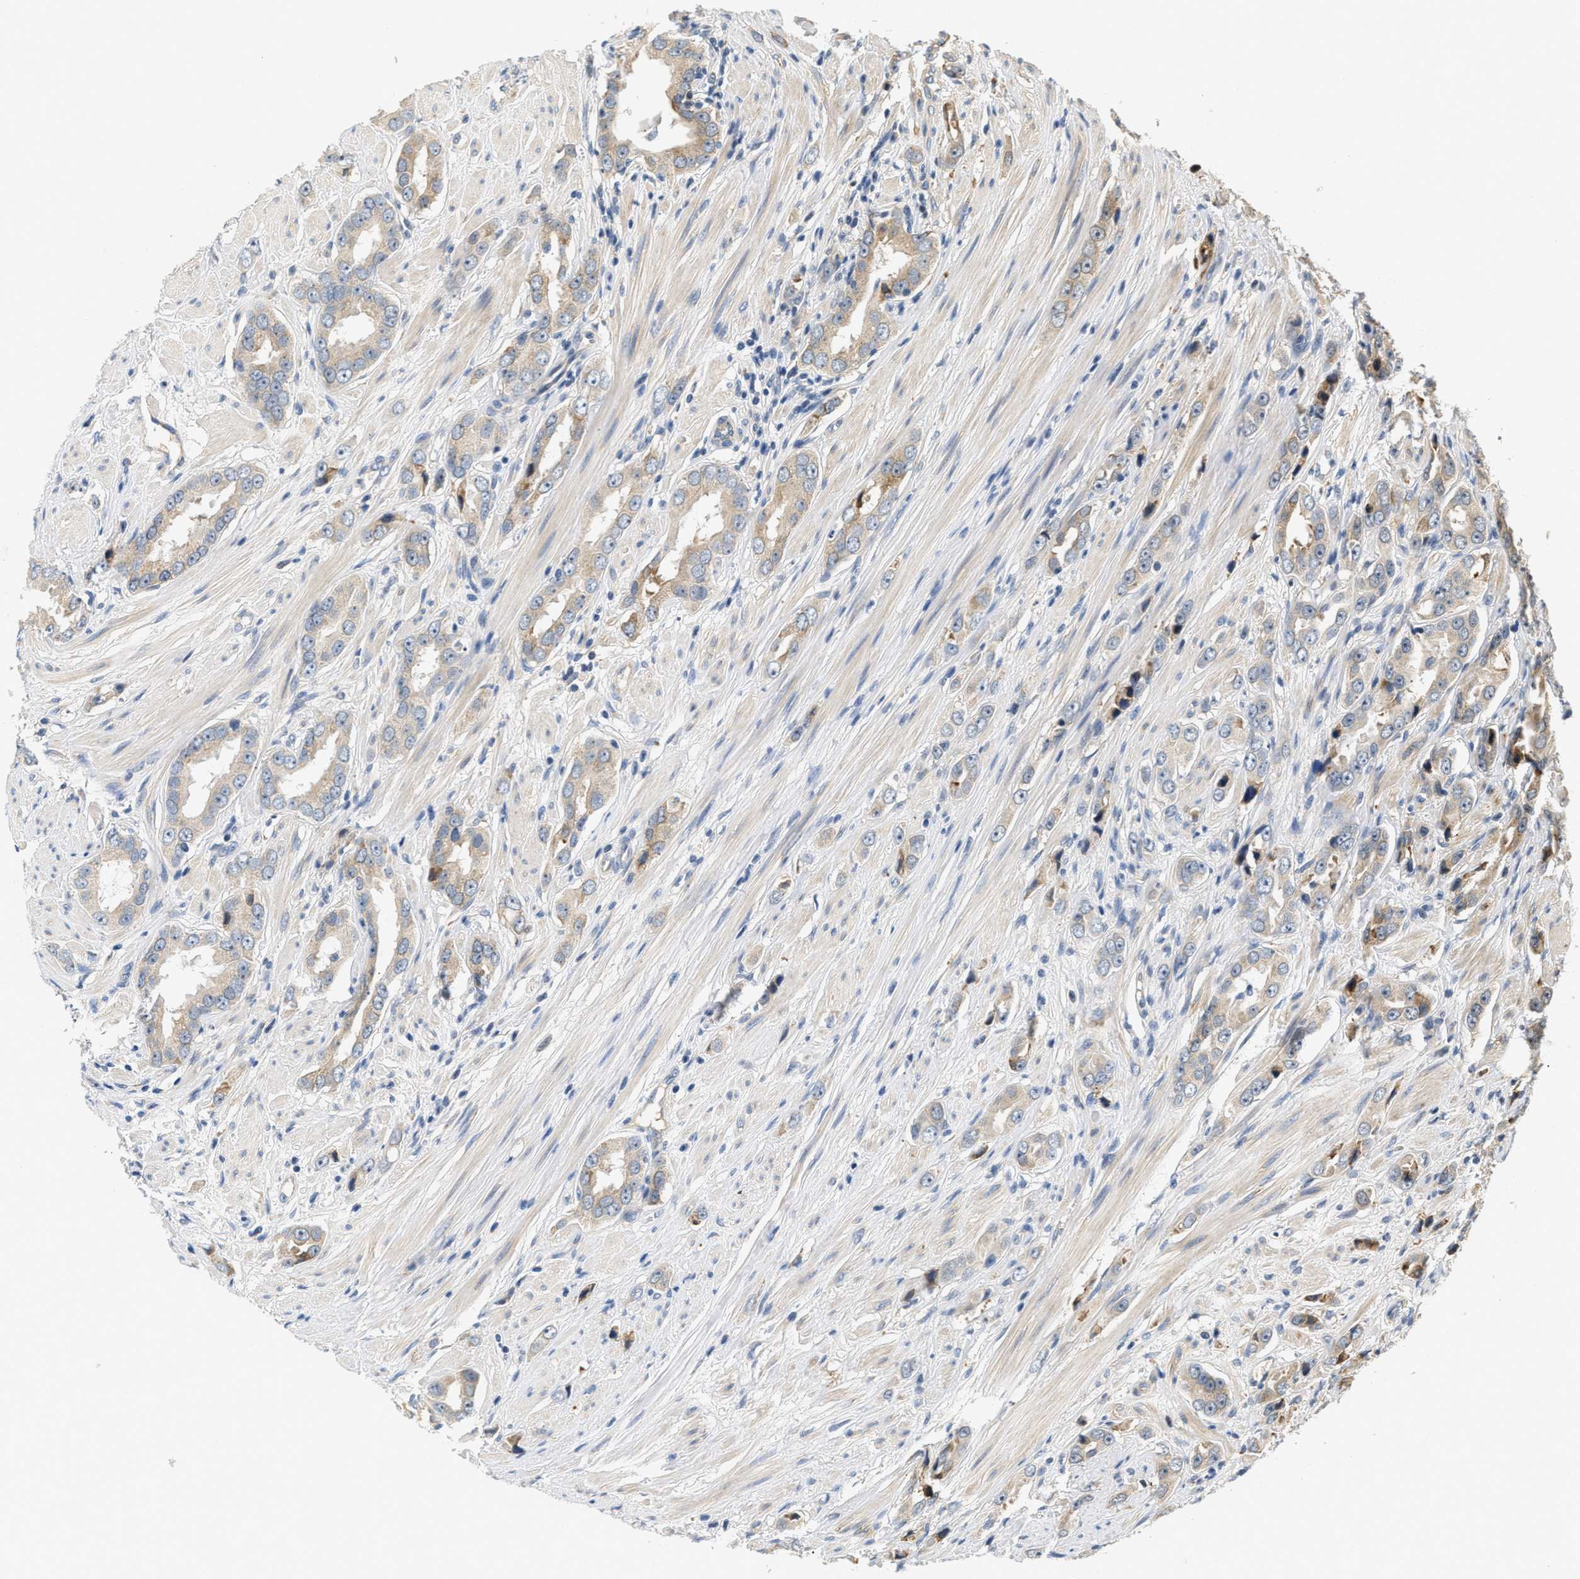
{"staining": {"intensity": "moderate", "quantity": "<25%", "location": "cytoplasmic/membranous"}, "tissue": "prostate cancer", "cell_type": "Tumor cells", "image_type": "cancer", "snomed": [{"axis": "morphology", "description": "Adenocarcinoma, Medium grade"}, {"axis": "topography", "description": "Prostate"}], "caption": "About <25% of tumor cells in medium-grade adenocarcinoma (prostate) show moderate cytoplasmic/membranous protein positivity as visualized by brown immunohistochemical staining.", "gene": "TNIP2", "patient": {"sex": "male", "age": 53}}